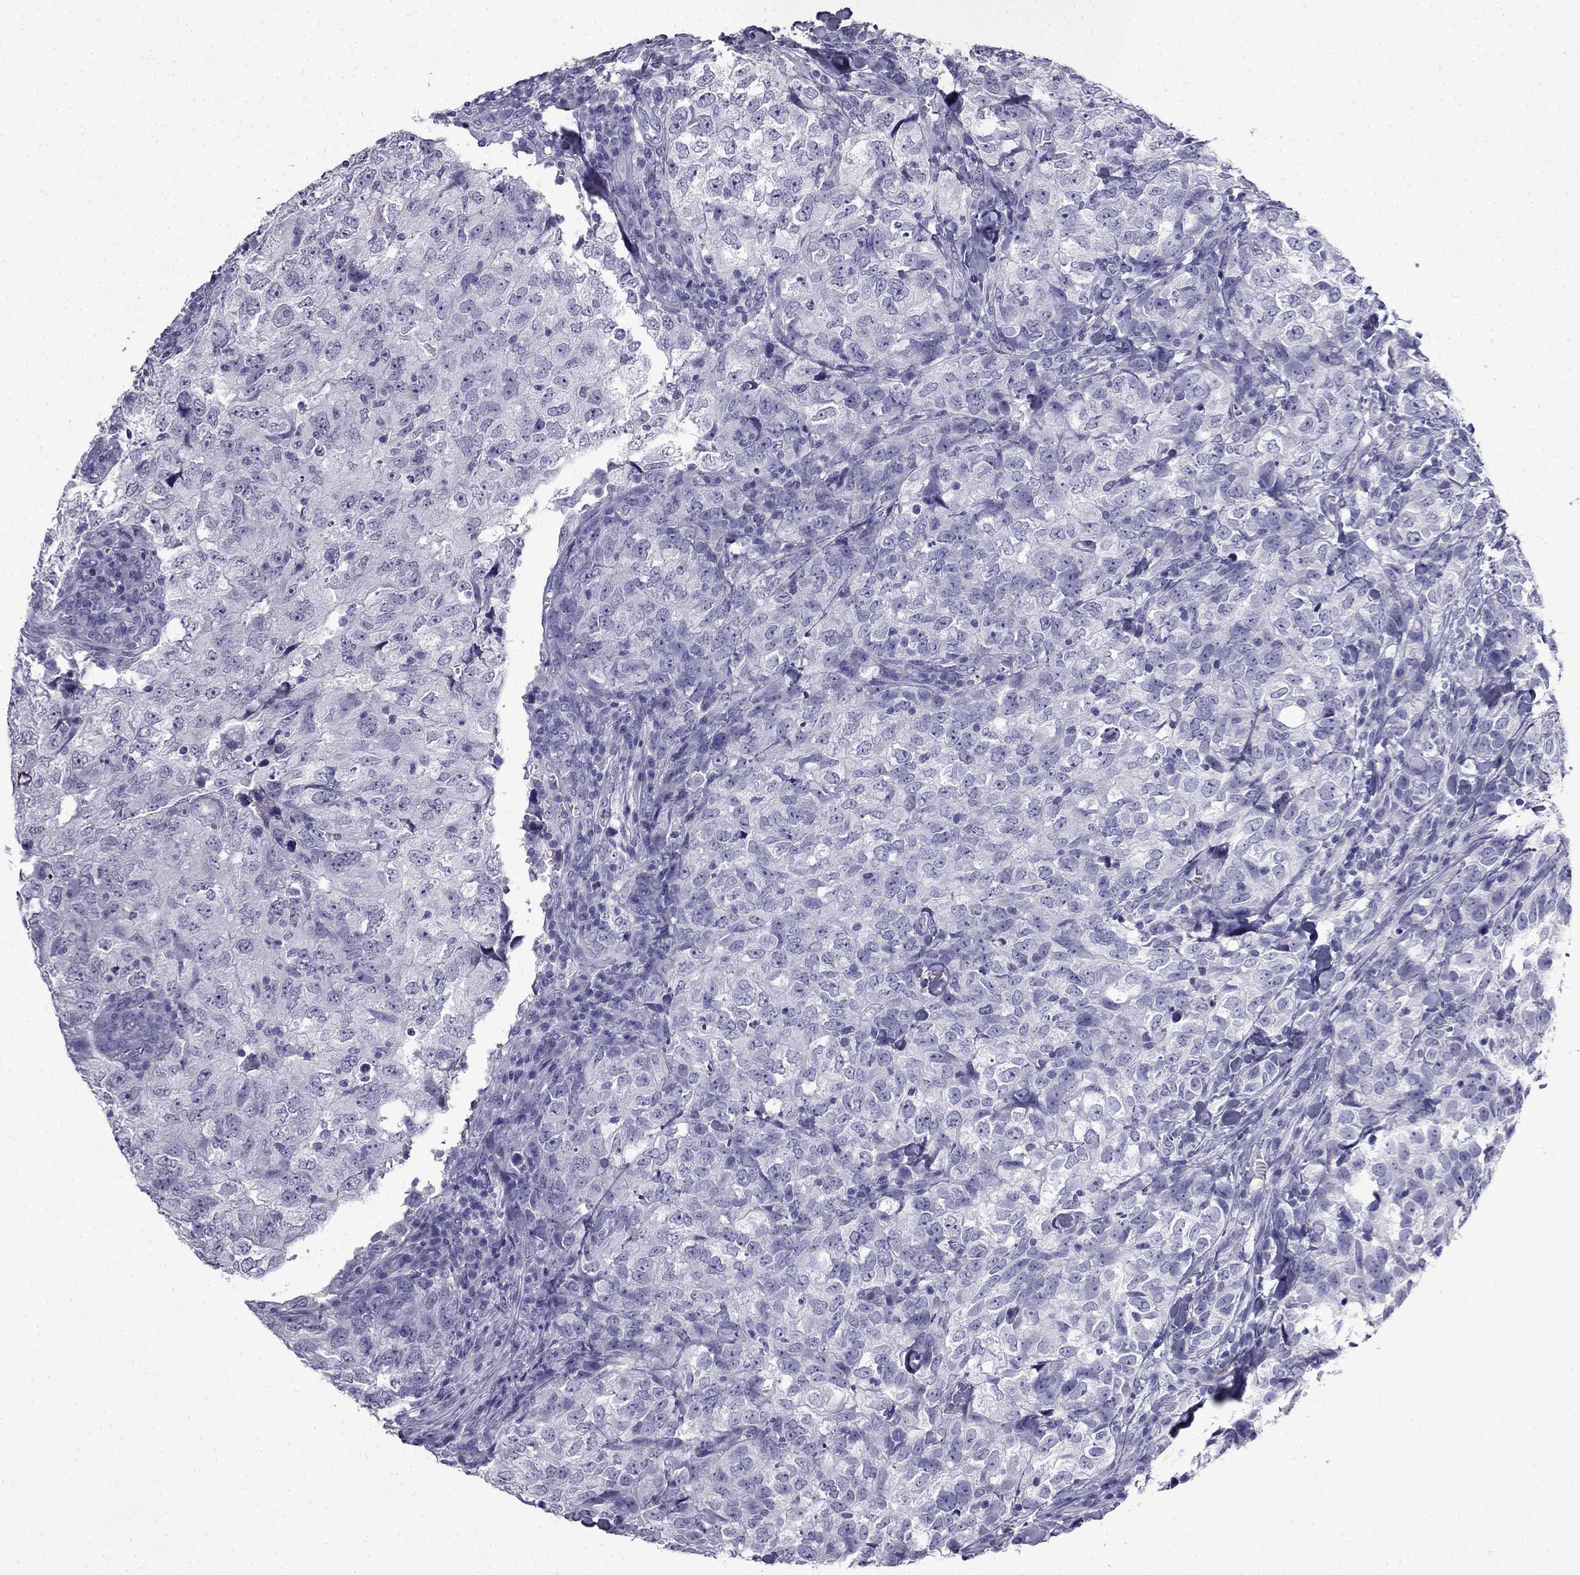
{"staining": {"intensity": "negative", "quantity": "none", "location": "none"}, "tissue": "breast cancer", "cell_type": "Tumor cells", "image_type": "cancer", "snomed": [{"axis": "morphology", "description": "Duct carcinoma"}, {"axis": "topography", "description": "Breast"}], "caption": "IHC histopathology image of breast cancer stained for a protein (brown), which displays no positivity in tumor cells. (DAB immunohistochemistry (IHC) visualized using brightfield microscopy, high magnification).", "gene": "CDHR4", "patient": {"sex": "female", "age": 30}}